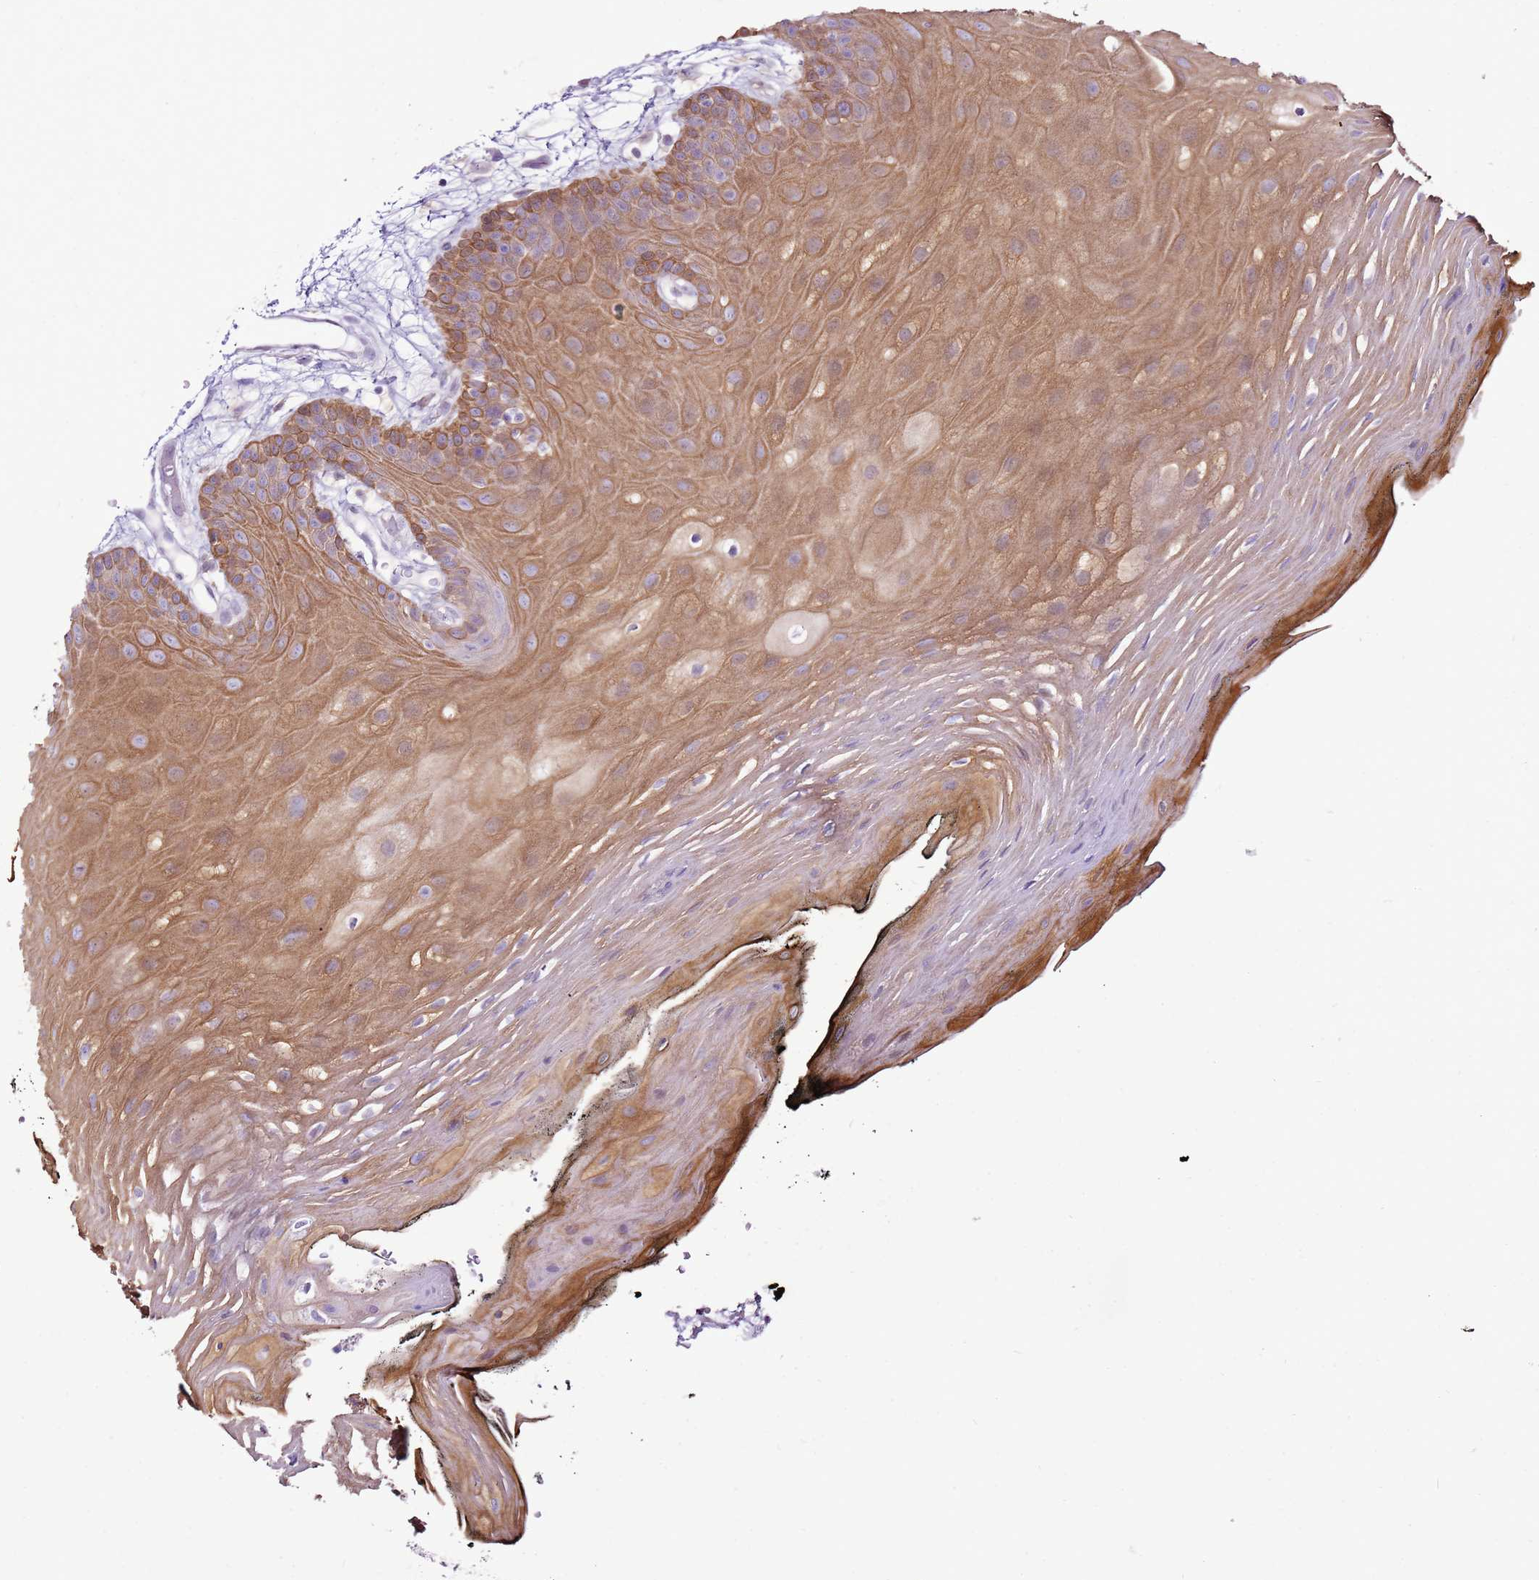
{"staining": {"intensity": "moderate", "quantity": "25%-75%", "location": "cytoplasmic/membranous"}, "tissue": "oral mucosa", "cell_type": "Squamous epithelial cells", "image_type": "normal", "snomed": [{"axis": "morphology", "description": "Normal tissue, NOS"}, {"axis": "topography", "description": "Oral tissue"}, {"axis": "topography", "description": "Tounge, NOS"}], "caption": "Protein expression analysis of unremarkable oral mucosa exhibits moderate cytoplasmic/membranous positivity in approximately 25%-75% of squamous epithelial cells.", "gene": "SLC38A5", "patient": {"sex": "female", "age": 81}}